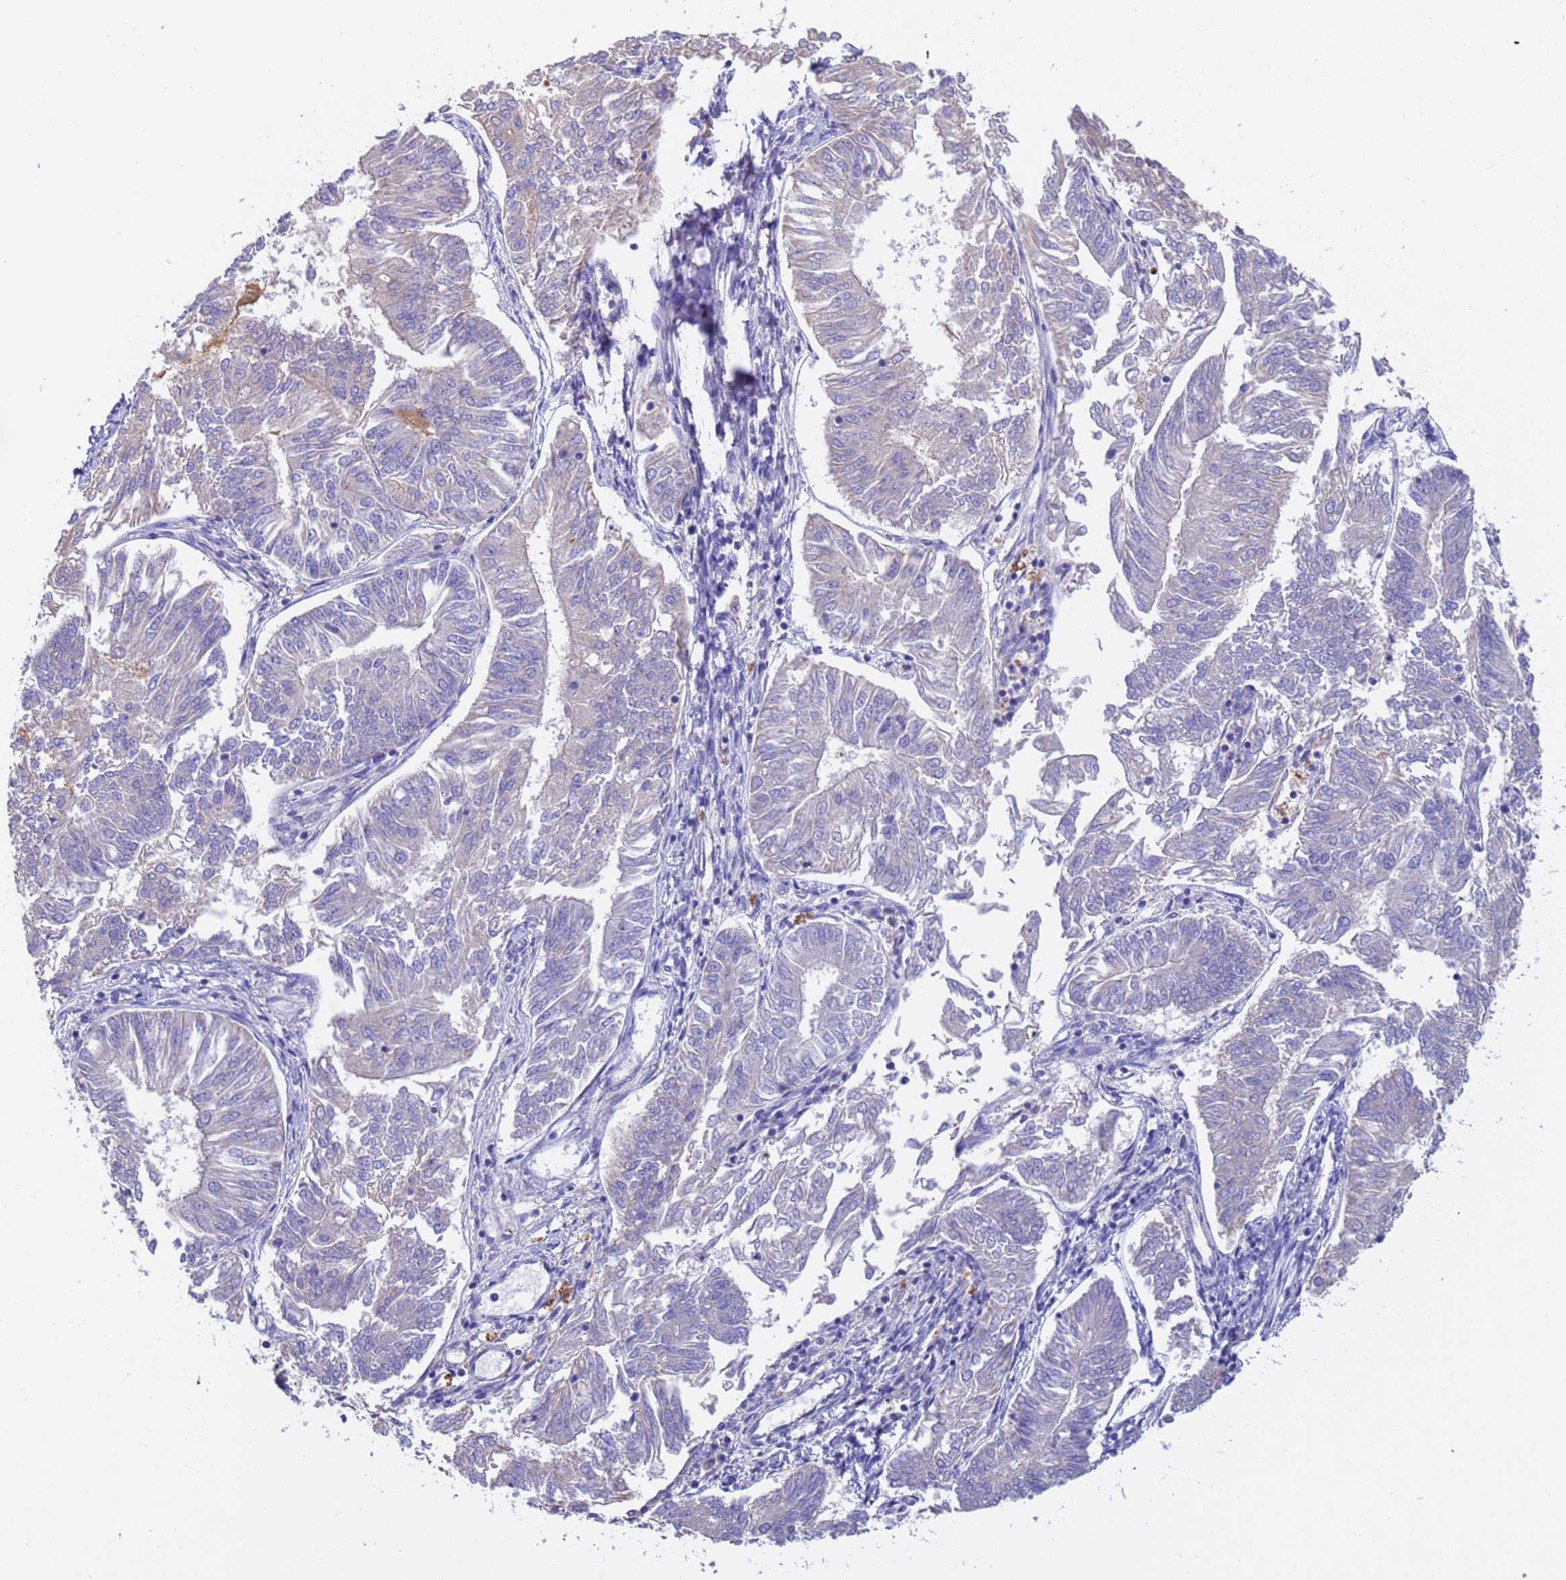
{"staining": {"intensity": "weak", "quantity": "<25%", "location": "cytoplasmic/membranous"}, "tissue": "endometrial cancer", "cell_type": "Tumor cells", "image_type": "cancer", "snomed": [{"axis": "morphology", "description": "Adenocarcinoma, NOS"}, {"axis": "topography", "description": "Endometrium"}], "caption": "This image is of endometrial adenocarcinoma stained with immunohistochemistry to label a protein in brown with the nuclei are counter-stained blue. There is no expression in tumor cells.", "gene": "SRL", "patient": {"sex": "female", "age": 58}}